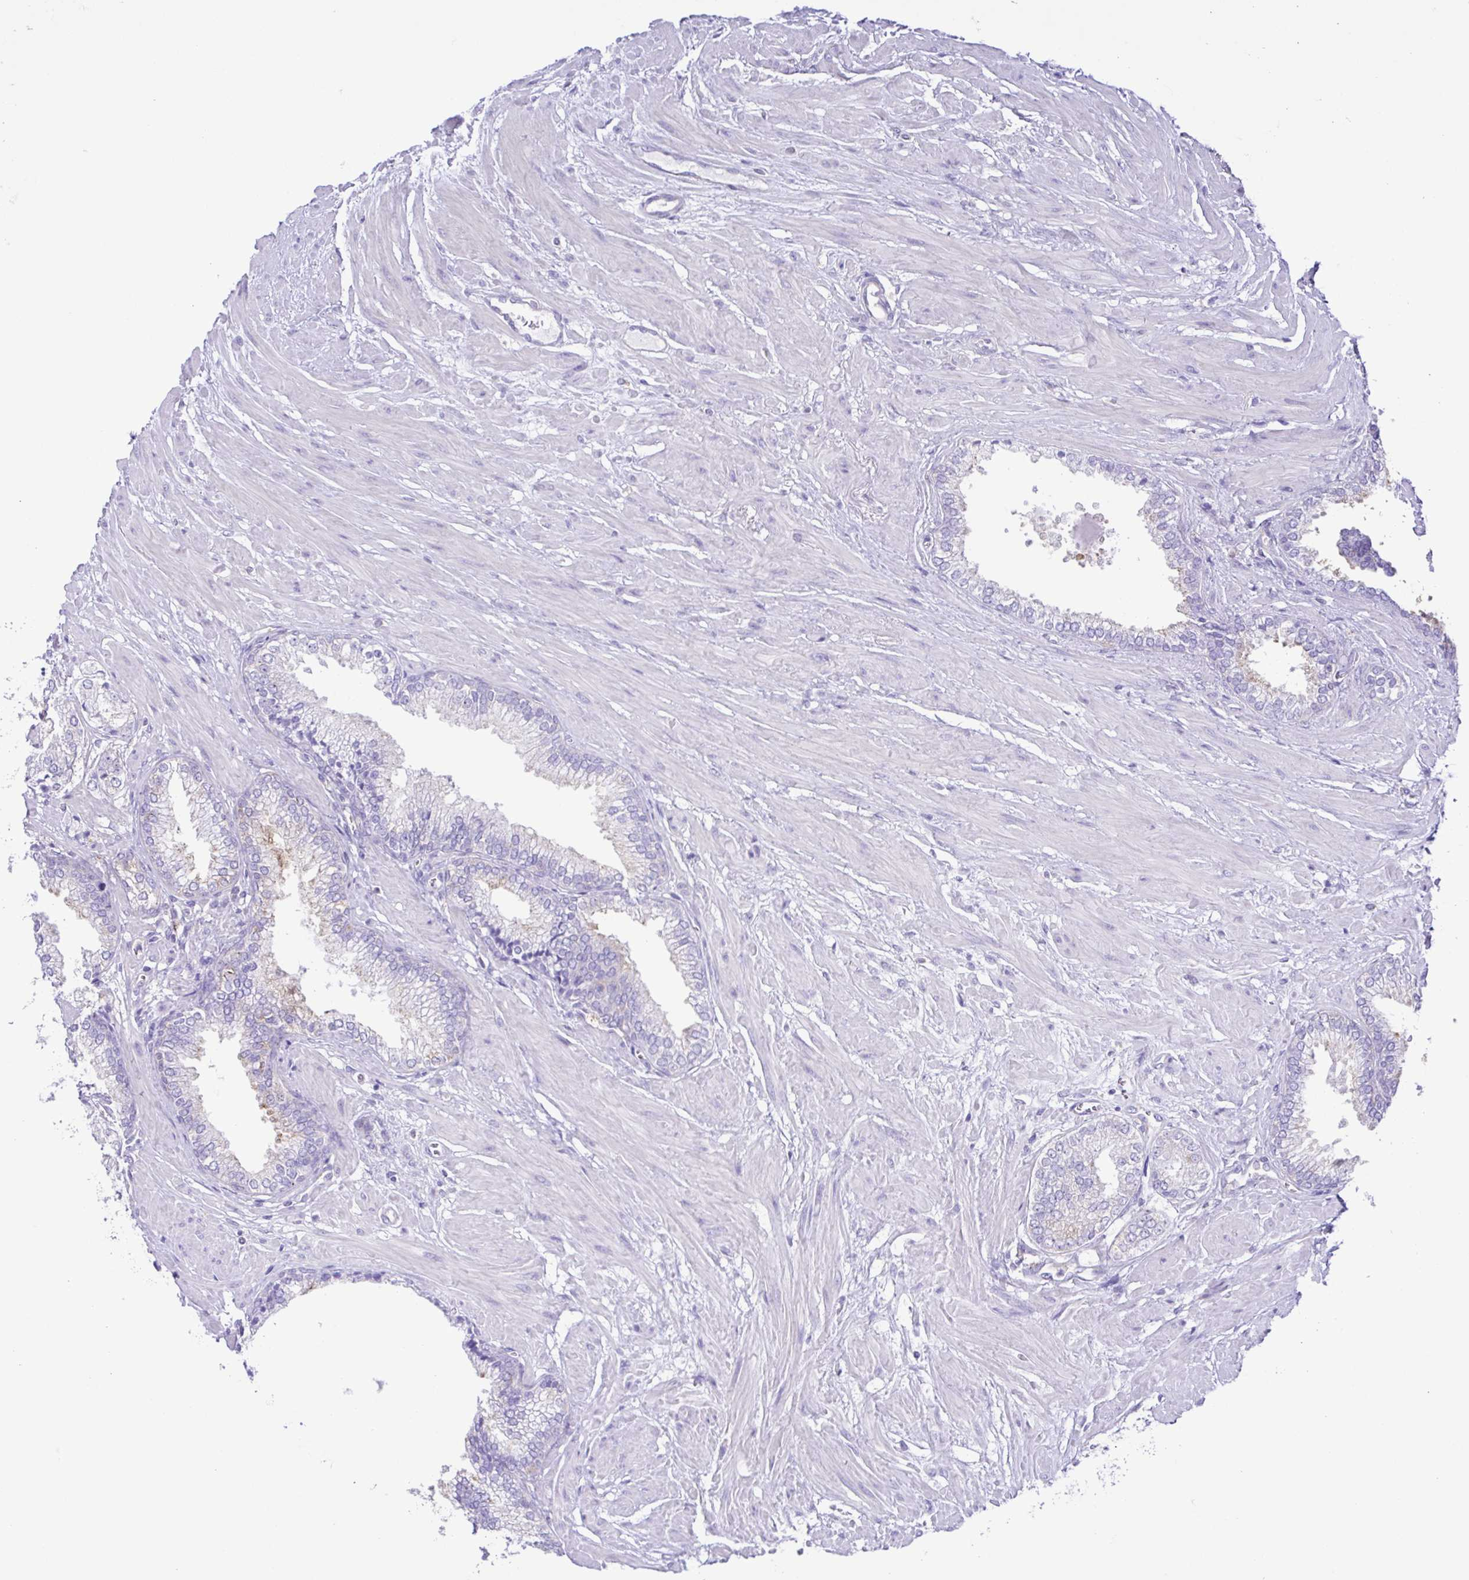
{"staining": {"intensity": "negative", "quantity": "none", "location": "none"}, "tissue": "prostate cancer", "cell_type": "Tumor cells", "image_type": "cancer", "snomed": [{"axis": "morphology", "description": "Adenocarcinoma, High grade"}, {"axis": "topography", "description": "Prostate"}], "caption": "IHC of human adenocarcinoma (high-grade) (prostate) reveals no positivity in tumor cells.", "gene": "CYP17A1", "patient": {"sex": "male", "age": 64}}